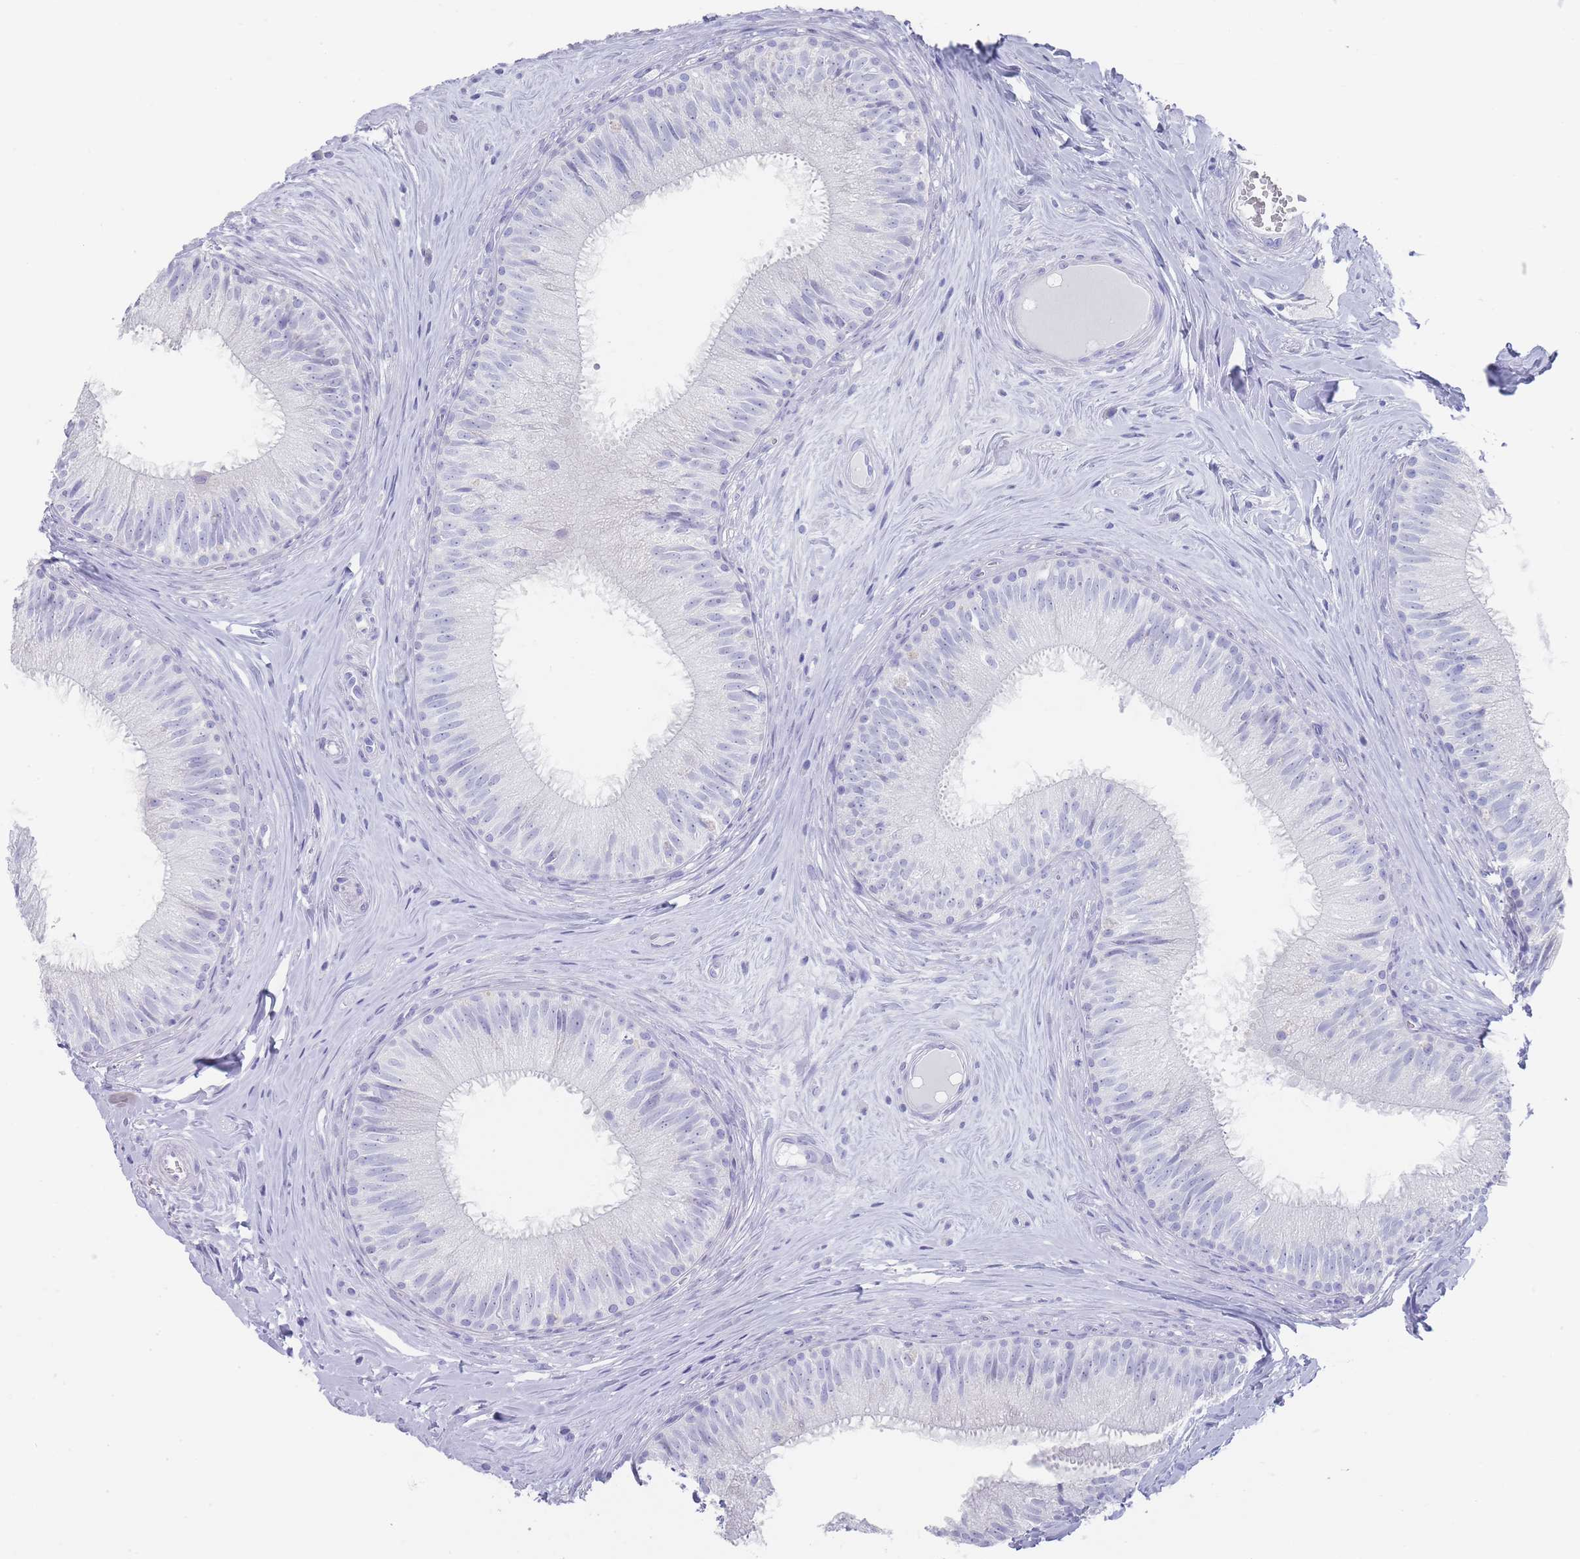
{"staining": {"intensity": "negative", "quantity": "none", "location": "none"}, "tissue": "epididymis", "cell_type": "Glandular cells", "image_type": "normal", "snomed": [{"axis": "morphology", "description": "Normal tissue, NOS"}, {"axis": "topography", "description": "Epididymis"}], "caption": "Human epididymis stained for a protein using immunohistochemistry (IHC) shows no staining in glandular cells.", "gene": "RAB2B", "patient": {"sex": "male", "age": 34}}